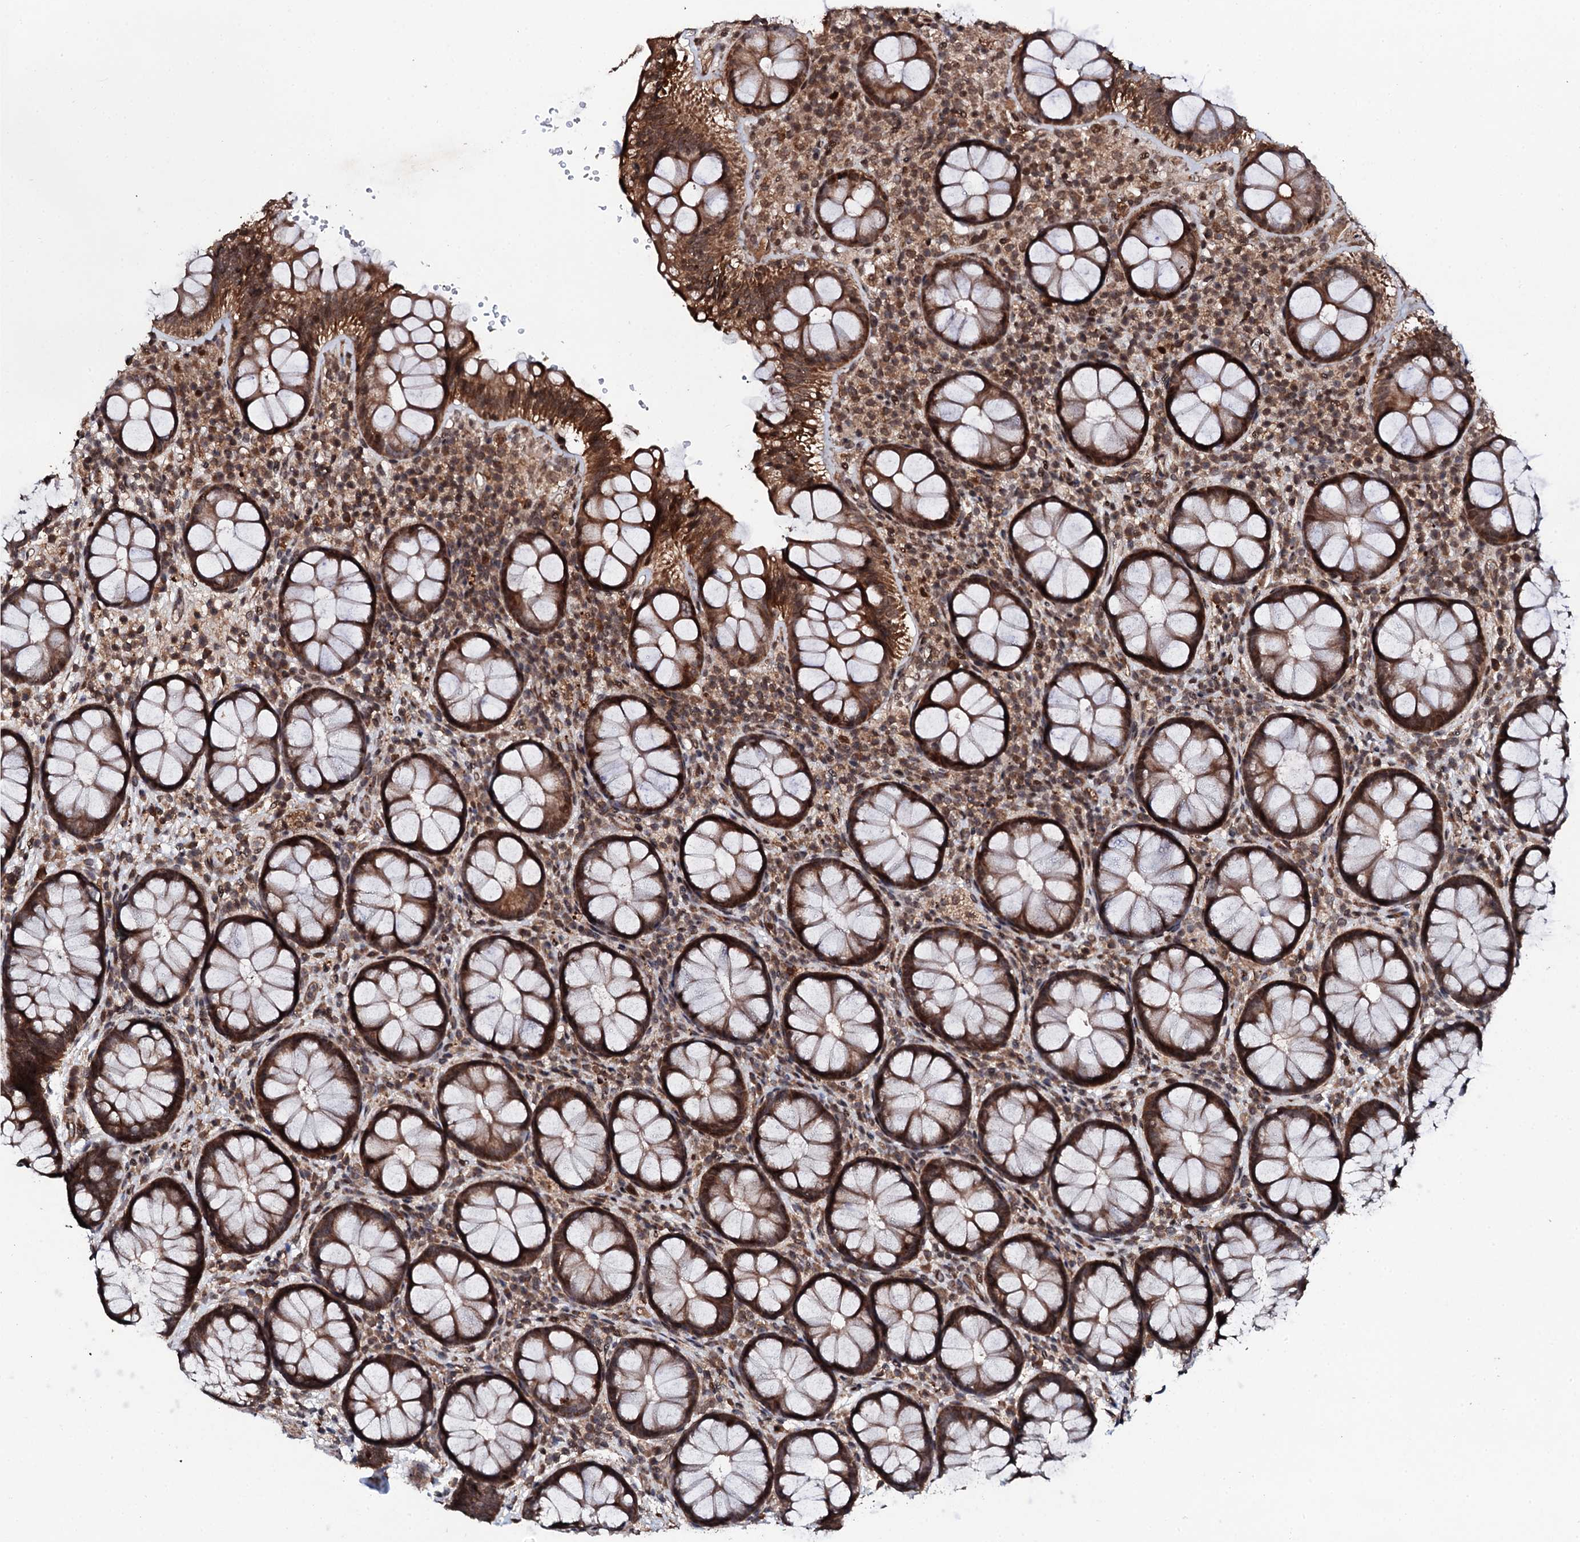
{"staining": {"intensity": "strong", "quantity": ">75%", "location": "cytoplasmic/membranous,nuclear"}, "tissue": "rectum", "cell_type": "Glandular cells", "image_type": "normal", "snomed": [{"axis": "morphology", "description": "Normal tissue, NOS"}, {"axis": "topography", "description": "Rectum"}], "caption": "Immunohistochemistry (DAB (3,3'-diaminobenzidine)) staining of benign rectum exhibits strong cytoplasmic/membranous,nuclear protein positivity in approximately >75% of glandular cells. Ihc stains the protein in brown and the nuclei are stained blue.", "gene": "FAM111A", "patient": {"sex": "male", "age": 83}}